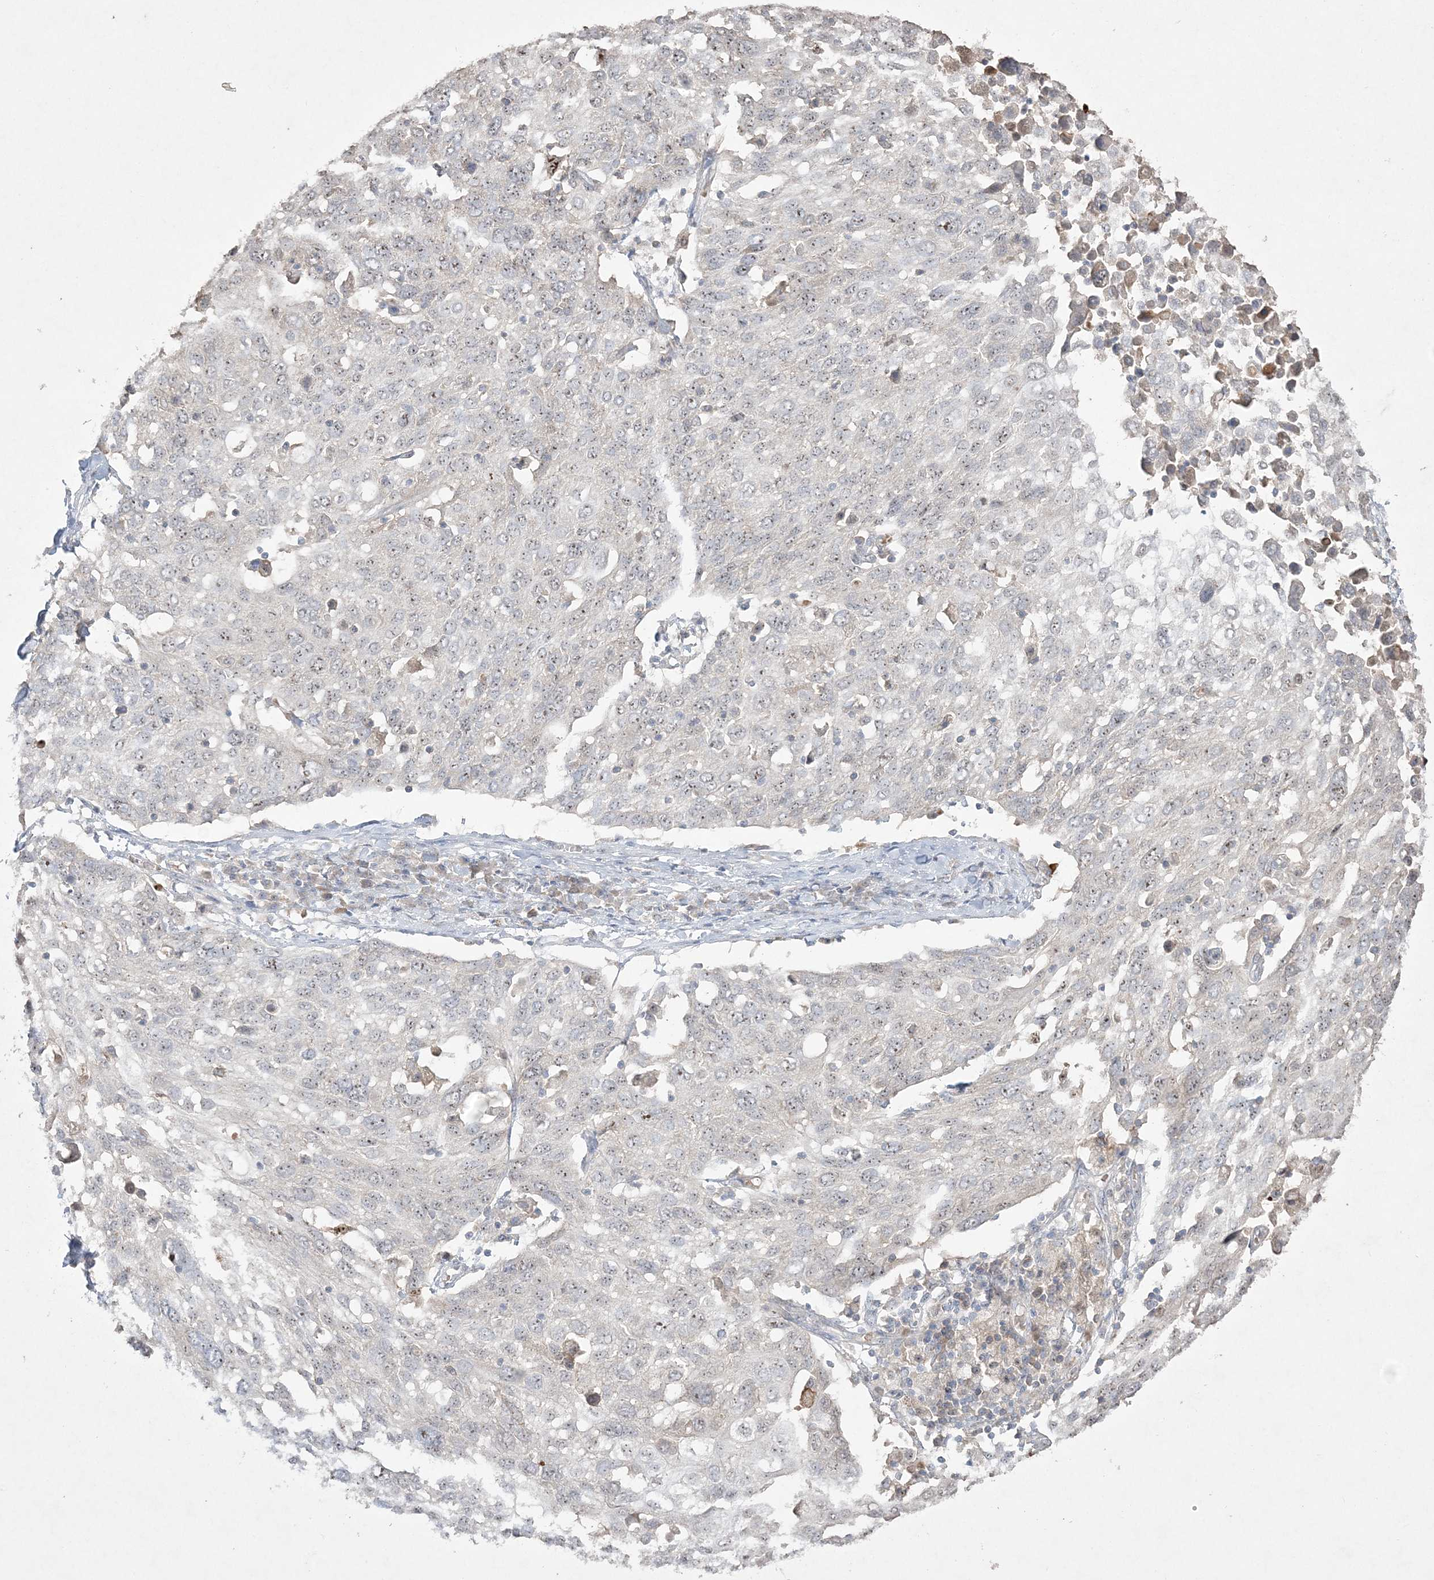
{"staining": {"intensity": "weak", "quantity": "<25%", "location": "nuclear"}, "tissue": "lung cancer", "cell_type": "Tumor cells", "image_type": "cancer", "snomed": [{"axis": "morphology", "description": "Squamous cell carcinoma, NOS"}, {"axis": "topography", "description": "Lung"}], "caption": "A high-resolution histopathology image shows immunohistochemistry staining of squamous cell carcinoma (lung), which displays no significant positivity in tumor cells.", "gene": "NOP16", "patient": {"sex": "male", "age": 65}}